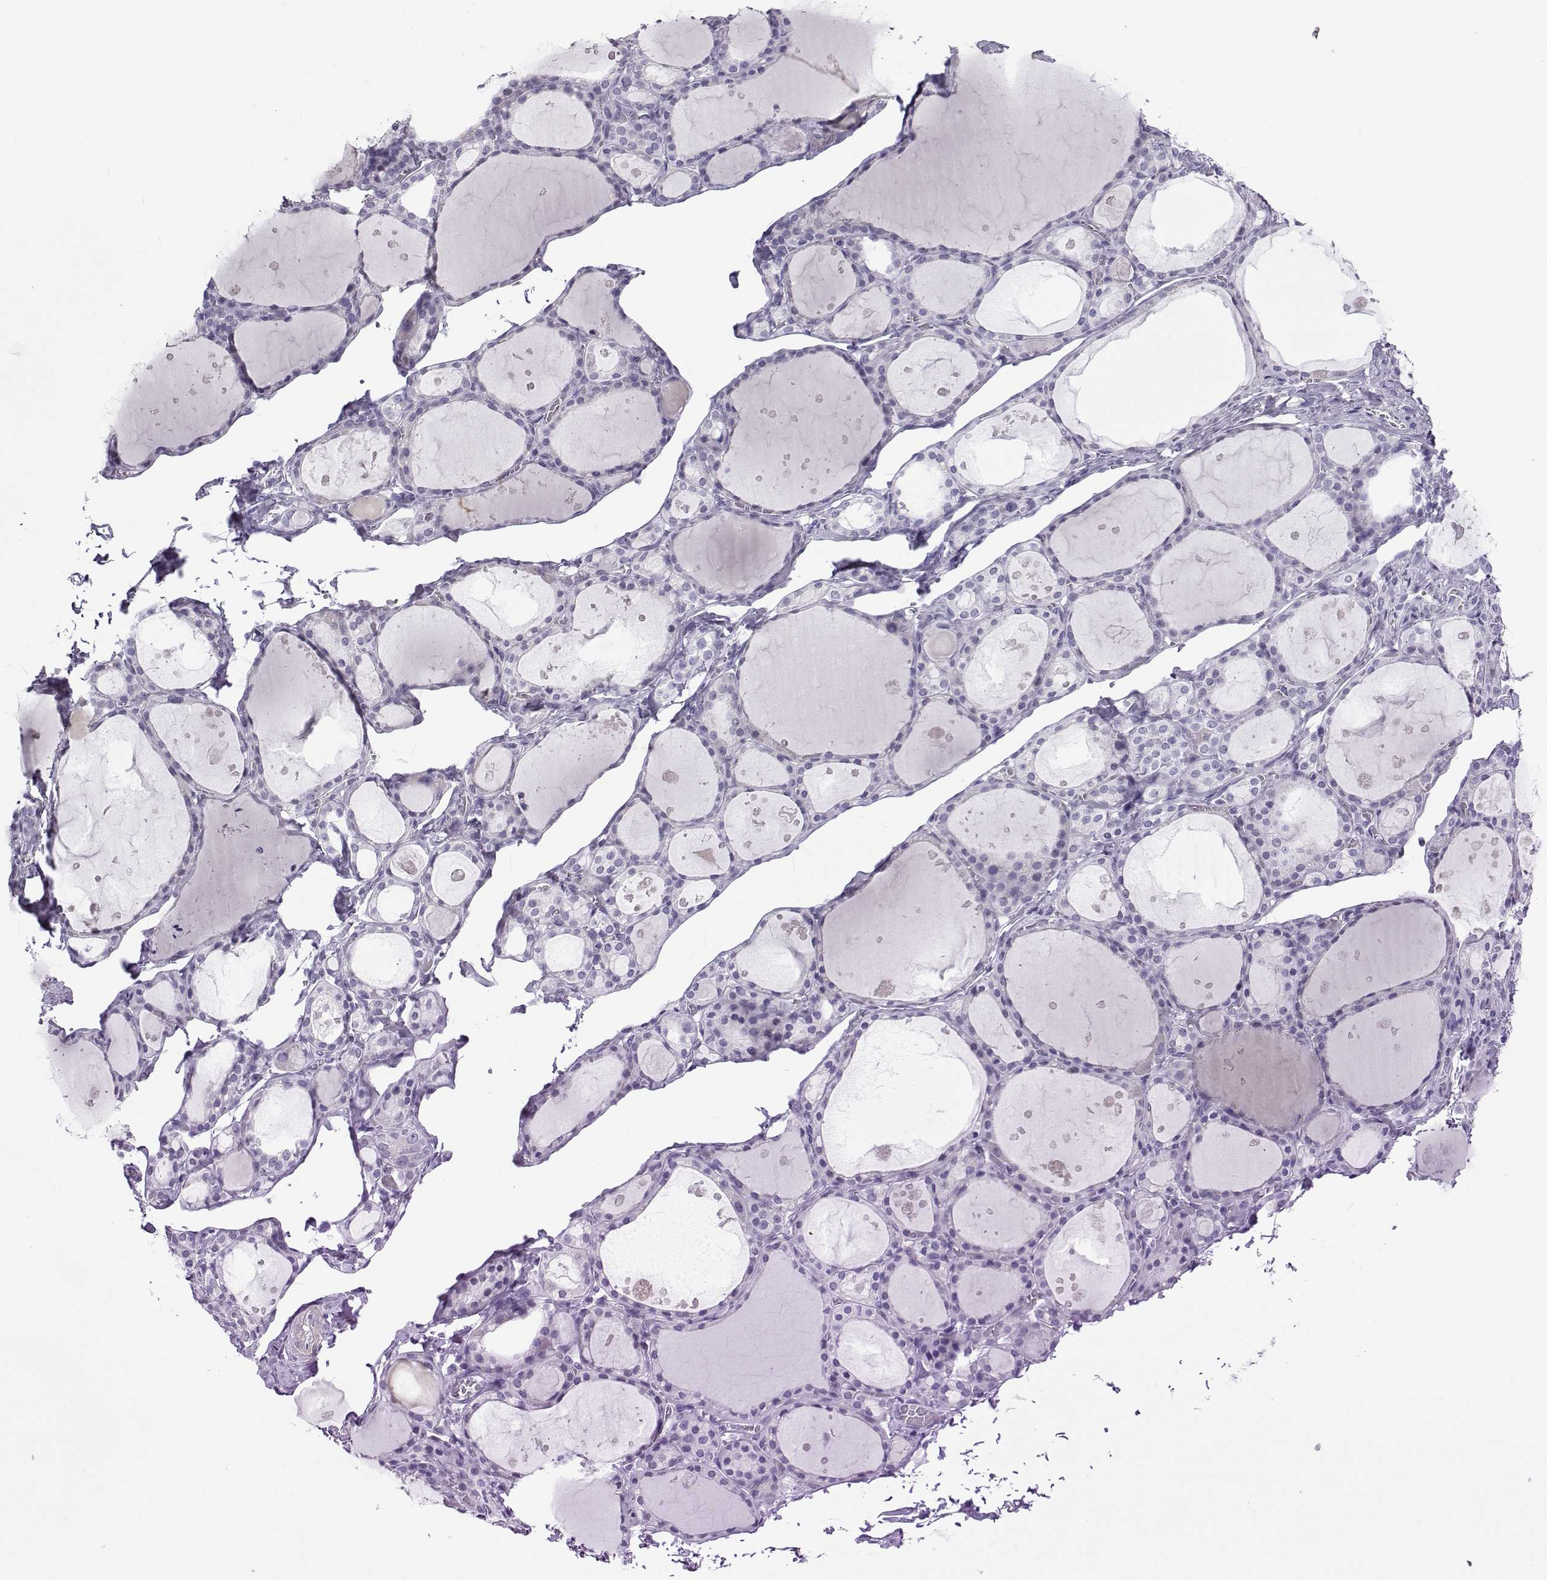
{"staining": {"intensity": "negative", "quantity": "none", "location": "none"}, "tissue": "thyroid gland", "cell_type": "Glandular cells", "image_type": "normal", "snomed": [{"axis": "morphology", "description": "Normal tissue, NOS"}, {"axis": "topography", "description": "Thyroid gland"}], "caption": "High magnification brightfield microscopy of benign thyroid gland stained with DAB (brown) and counterstained with hematoxylin (blue): glandular cells show no significant staining.", "gene": "KIF17", "patient": {"sex": "male", "age": 68}}